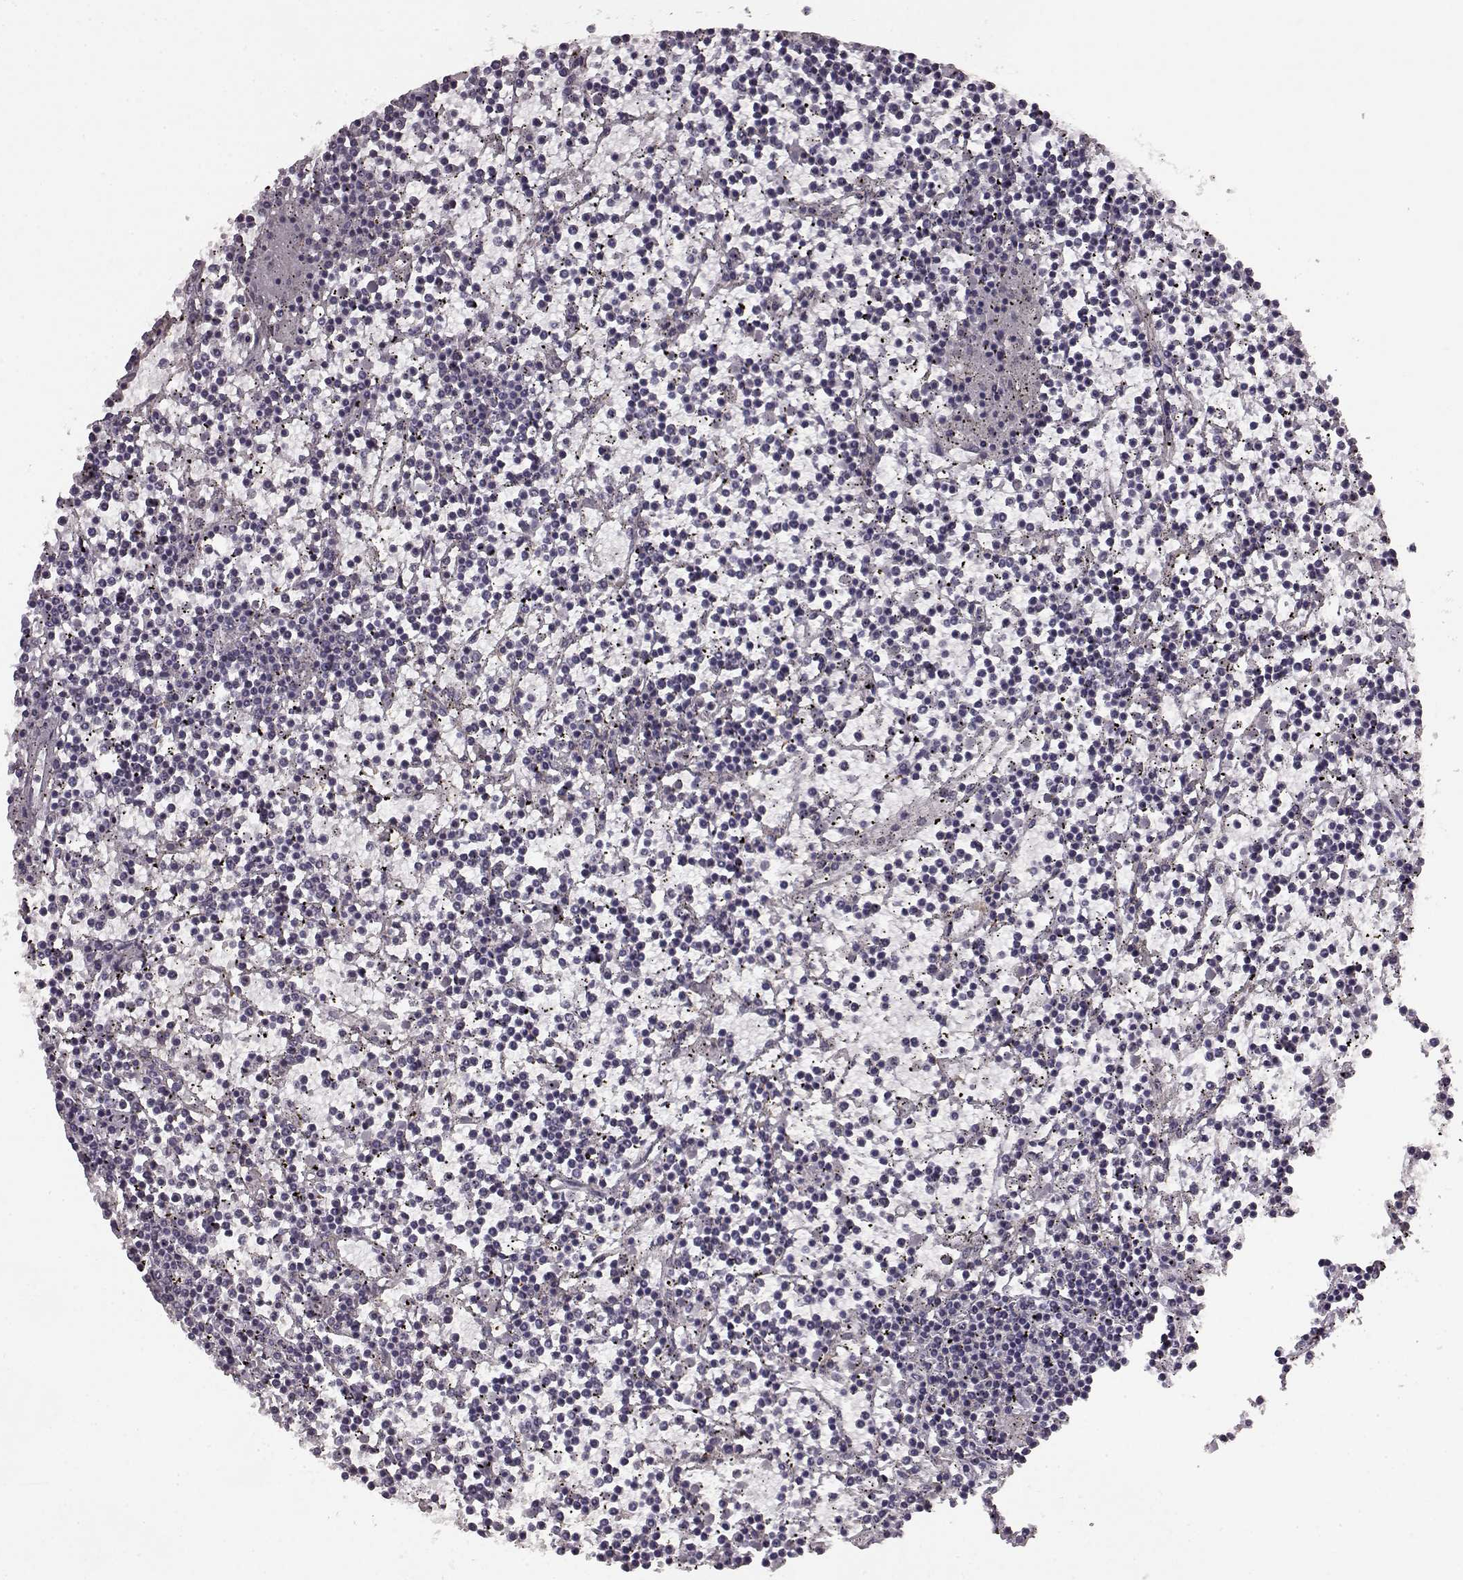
{"staining": {"intensity": "negative", "quantity": "none", "location": "none"}, "tissue": "lymphoma", "cell_type": "Tumor cells", "image_type": "cancer", "snomed": [{"axis": "morphology", "description": "Malignant lymphoma, non-Hodgkin's type, Low grade"}, {"axis": "topography", "description": "Spleen"}], "caption": "The image demonstrates no significant expression in tumor cells of lymphoma.", "gene": "KRT85", "patient": {"sex": "female", "age": 19}}